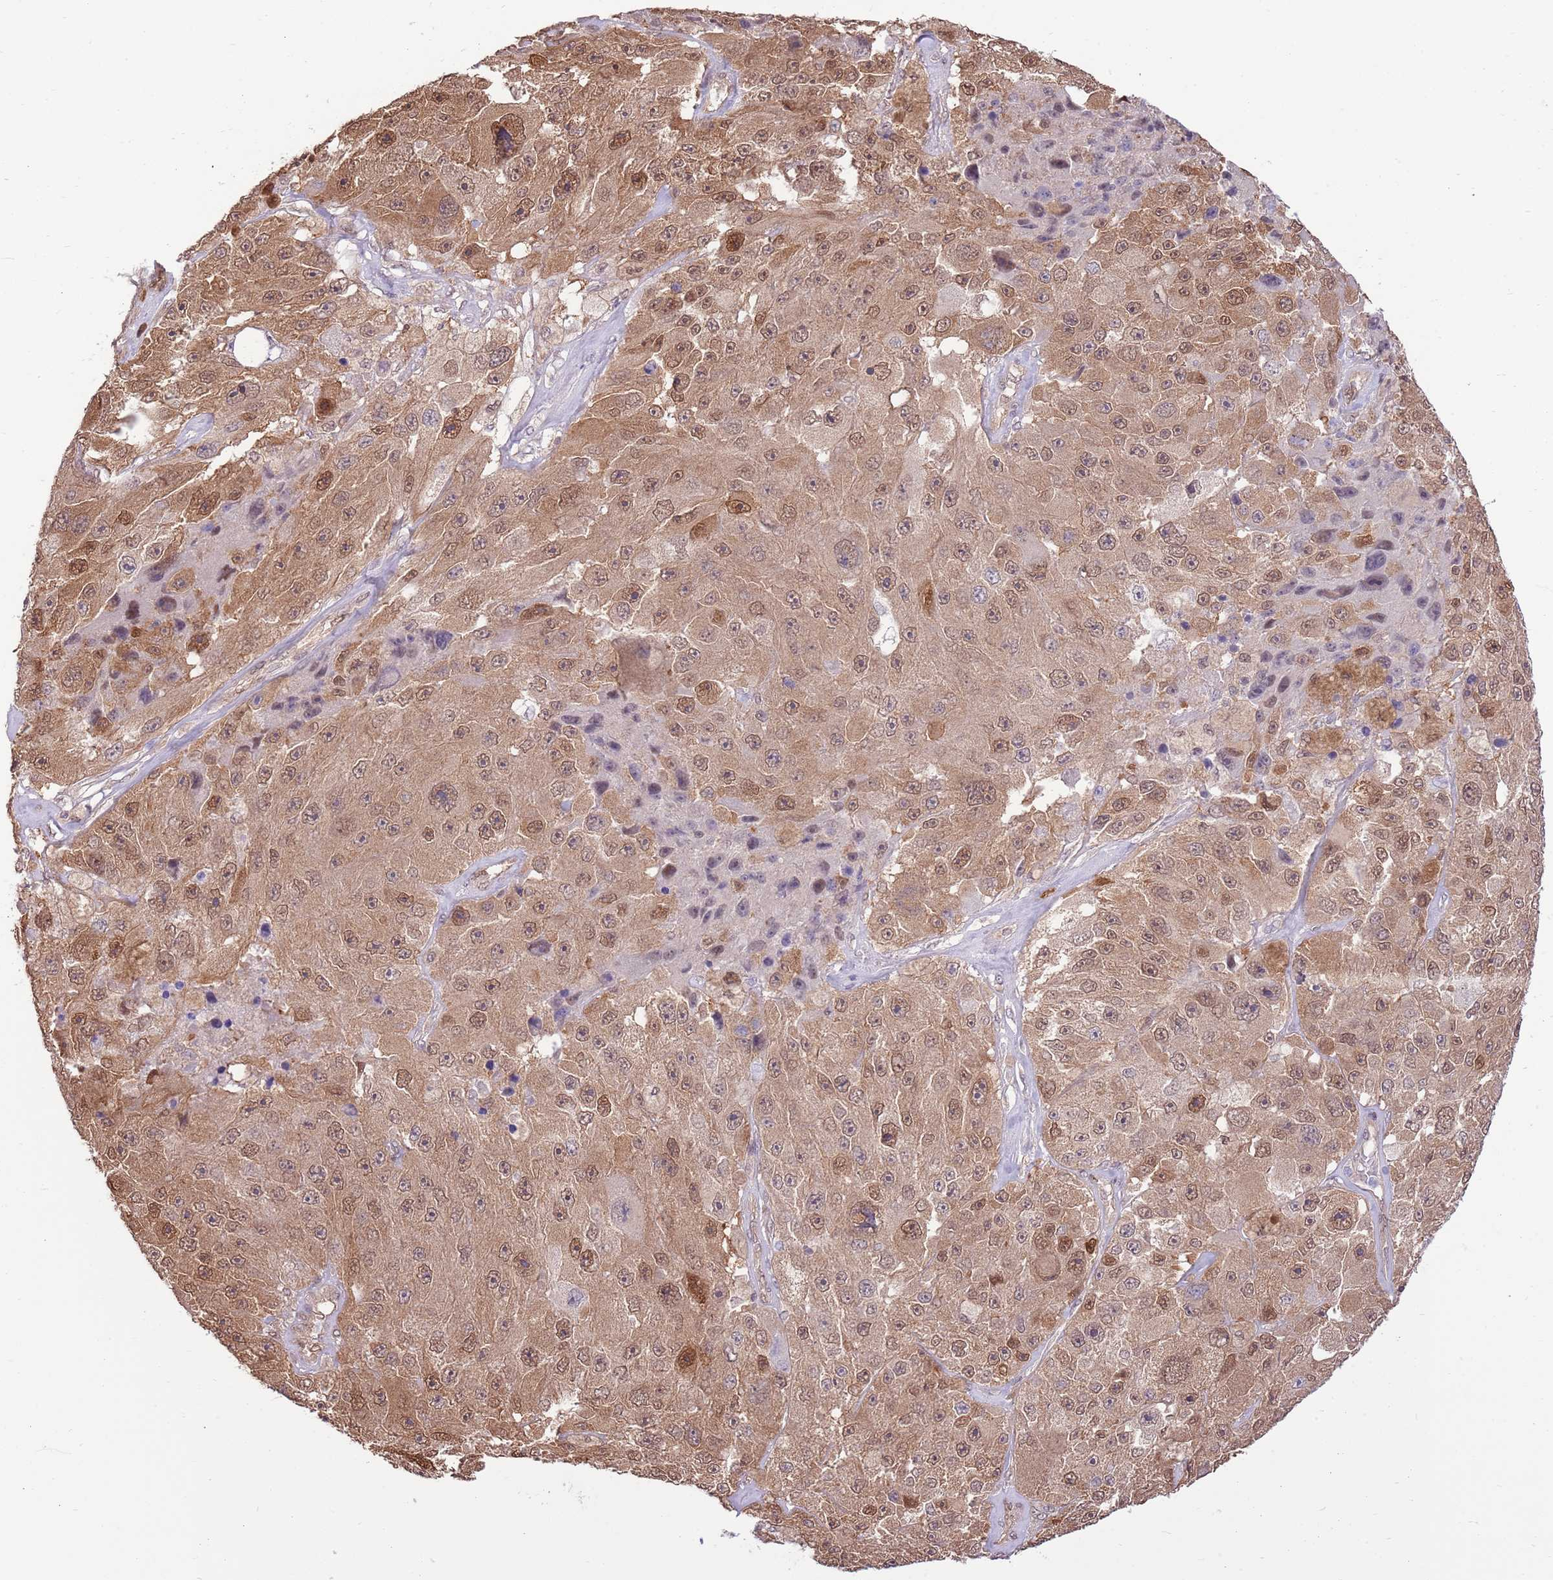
{"staining": {"intensity": "moderate", "quantity": ">75%", "location": "cytoplasmic/membranous,nuclear"}, "tissue": "melanoma", "cell_type": "Tumor cells", "image_type": "cancer", "snomed": [{"axis": "morphology", "description": "Malignant melanoma, Metastatic site"}, {"axis": "topography", "description": "Lymph node"}], "caption": "Immunohistochemistry (IHC) photomicrograph of neoplastic tissue: human malignant melanoma (metastatic site) stained using IHC reveals medium levels of moderate protein expression localized specifically in the cytoplasmic/membranous and nuclear of tumor cells, appearing as a cytoplasmic/membranous and nuclear brown color.", "gene": "NSFL1C", "patient": {"sex": "male", "age": 62}}